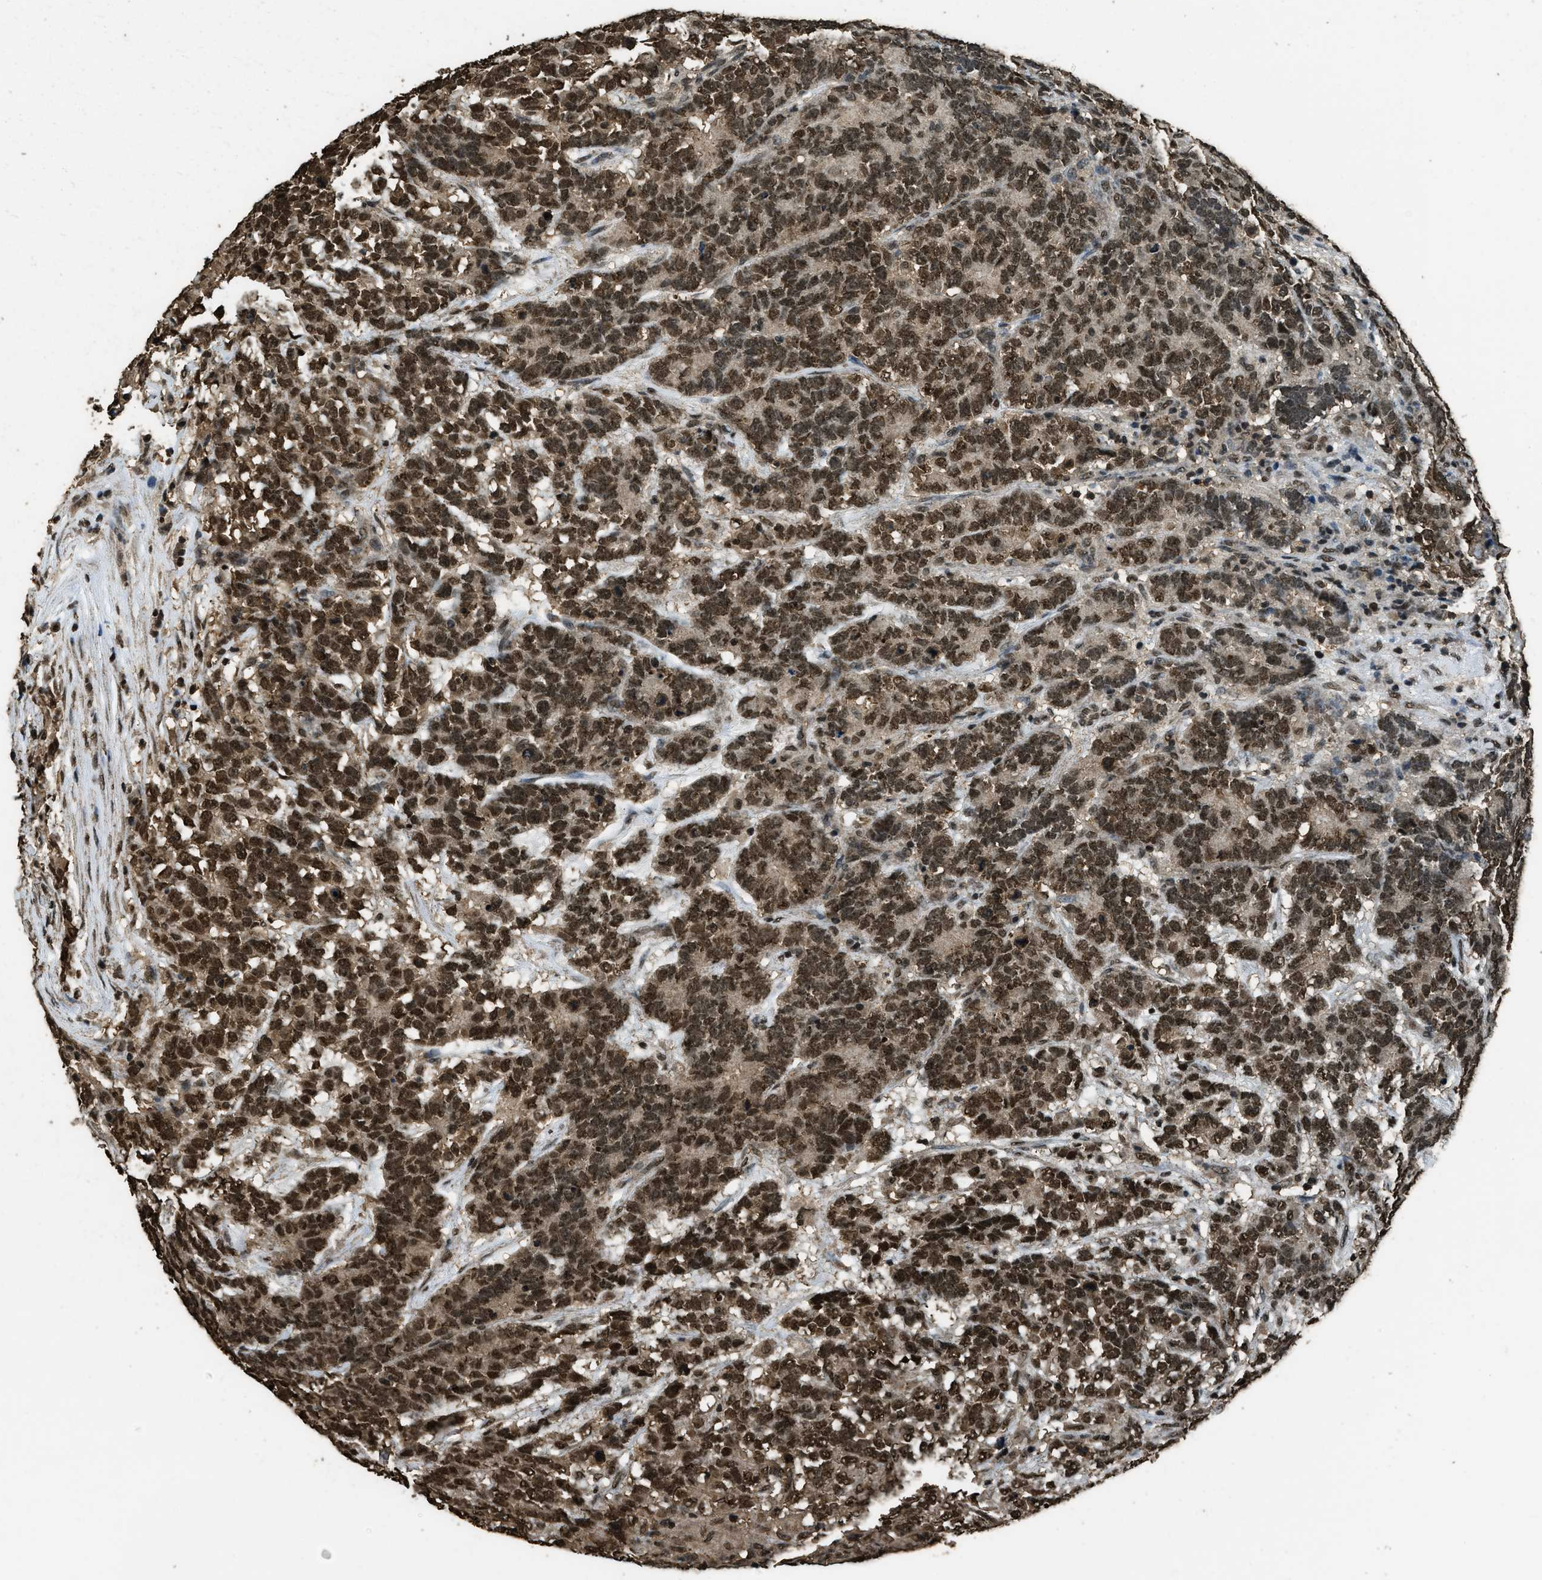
{"staining": {"intensity": "strong", "quantity": ">75%", "location": "nuclear"}, "tissue": "testis cancer", "cell_type": "Tumor cells", "image_type": "cancer", "snomed": [{"axis": "morphology", "description": "Carcinoma, Embryonal, NOS"}, {"axis": "topography", "description": "Testis"}], "caption": "Embryonal carcinoma (testis) stained for a protein (brown) reveals strong nuclear positive positivity in about >75% of tumor cells.", "gene": "MYB", "patient": {"sex": "male", "age": 26}}